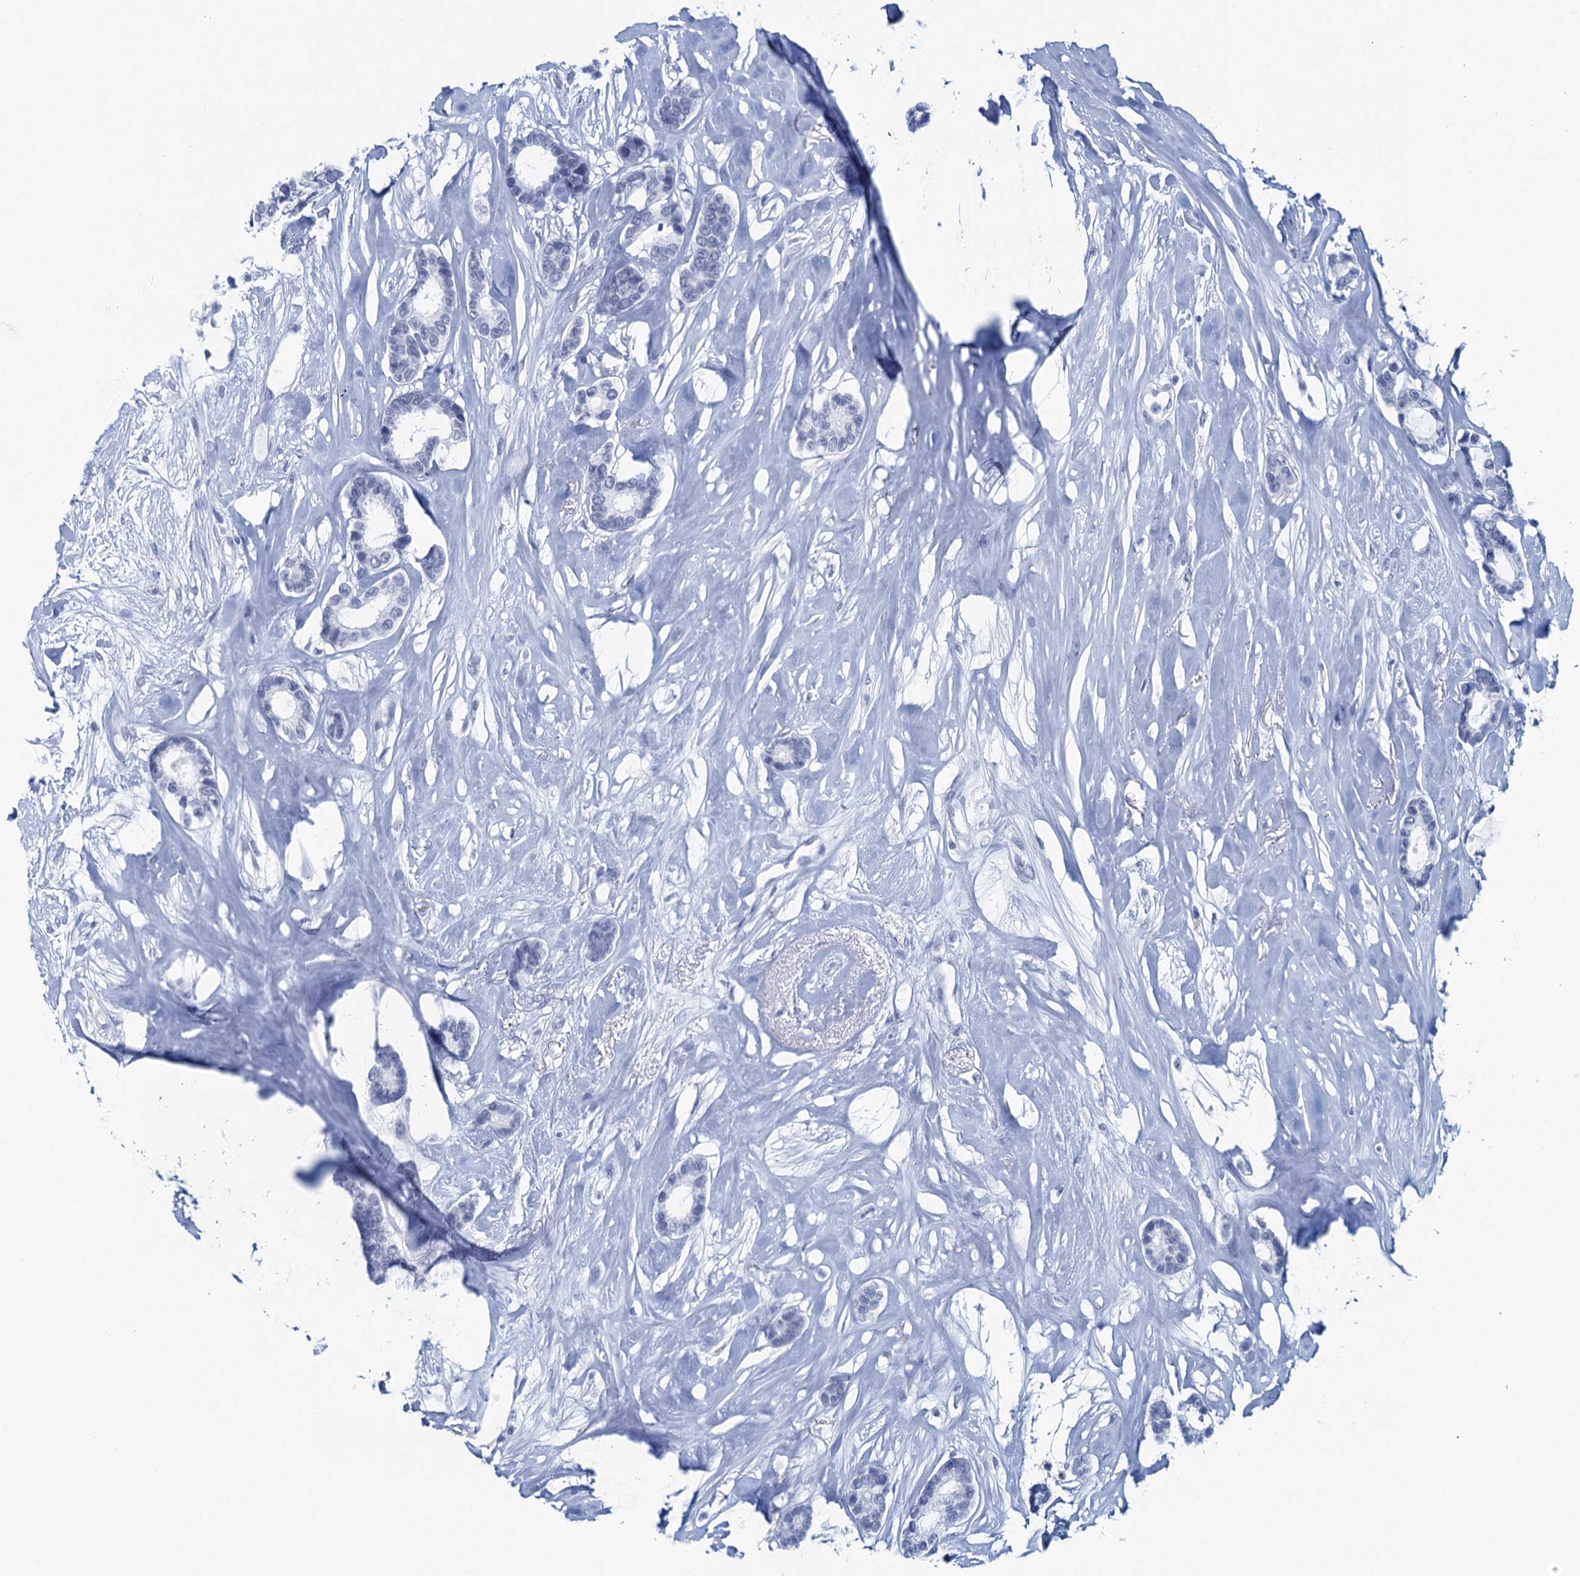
{"staining": {"intensity": "negative", "quantity": "none", "location": "none"}, "tissue": "breast cancer", "cell_type": "Tumor cells", "image_type": "cancer", "snomed": [{"axis": "morphology", "description": "Duct carcinoma"}, {"axis": "topography", "description": "Breast"}], "caption": "Histopathology image shows no significant protein staining in tumor cells of breast cancer (intraductal carcinoma).", "gene": "HAPSTR1", "patient": {"sex": "female", "age": 87}}